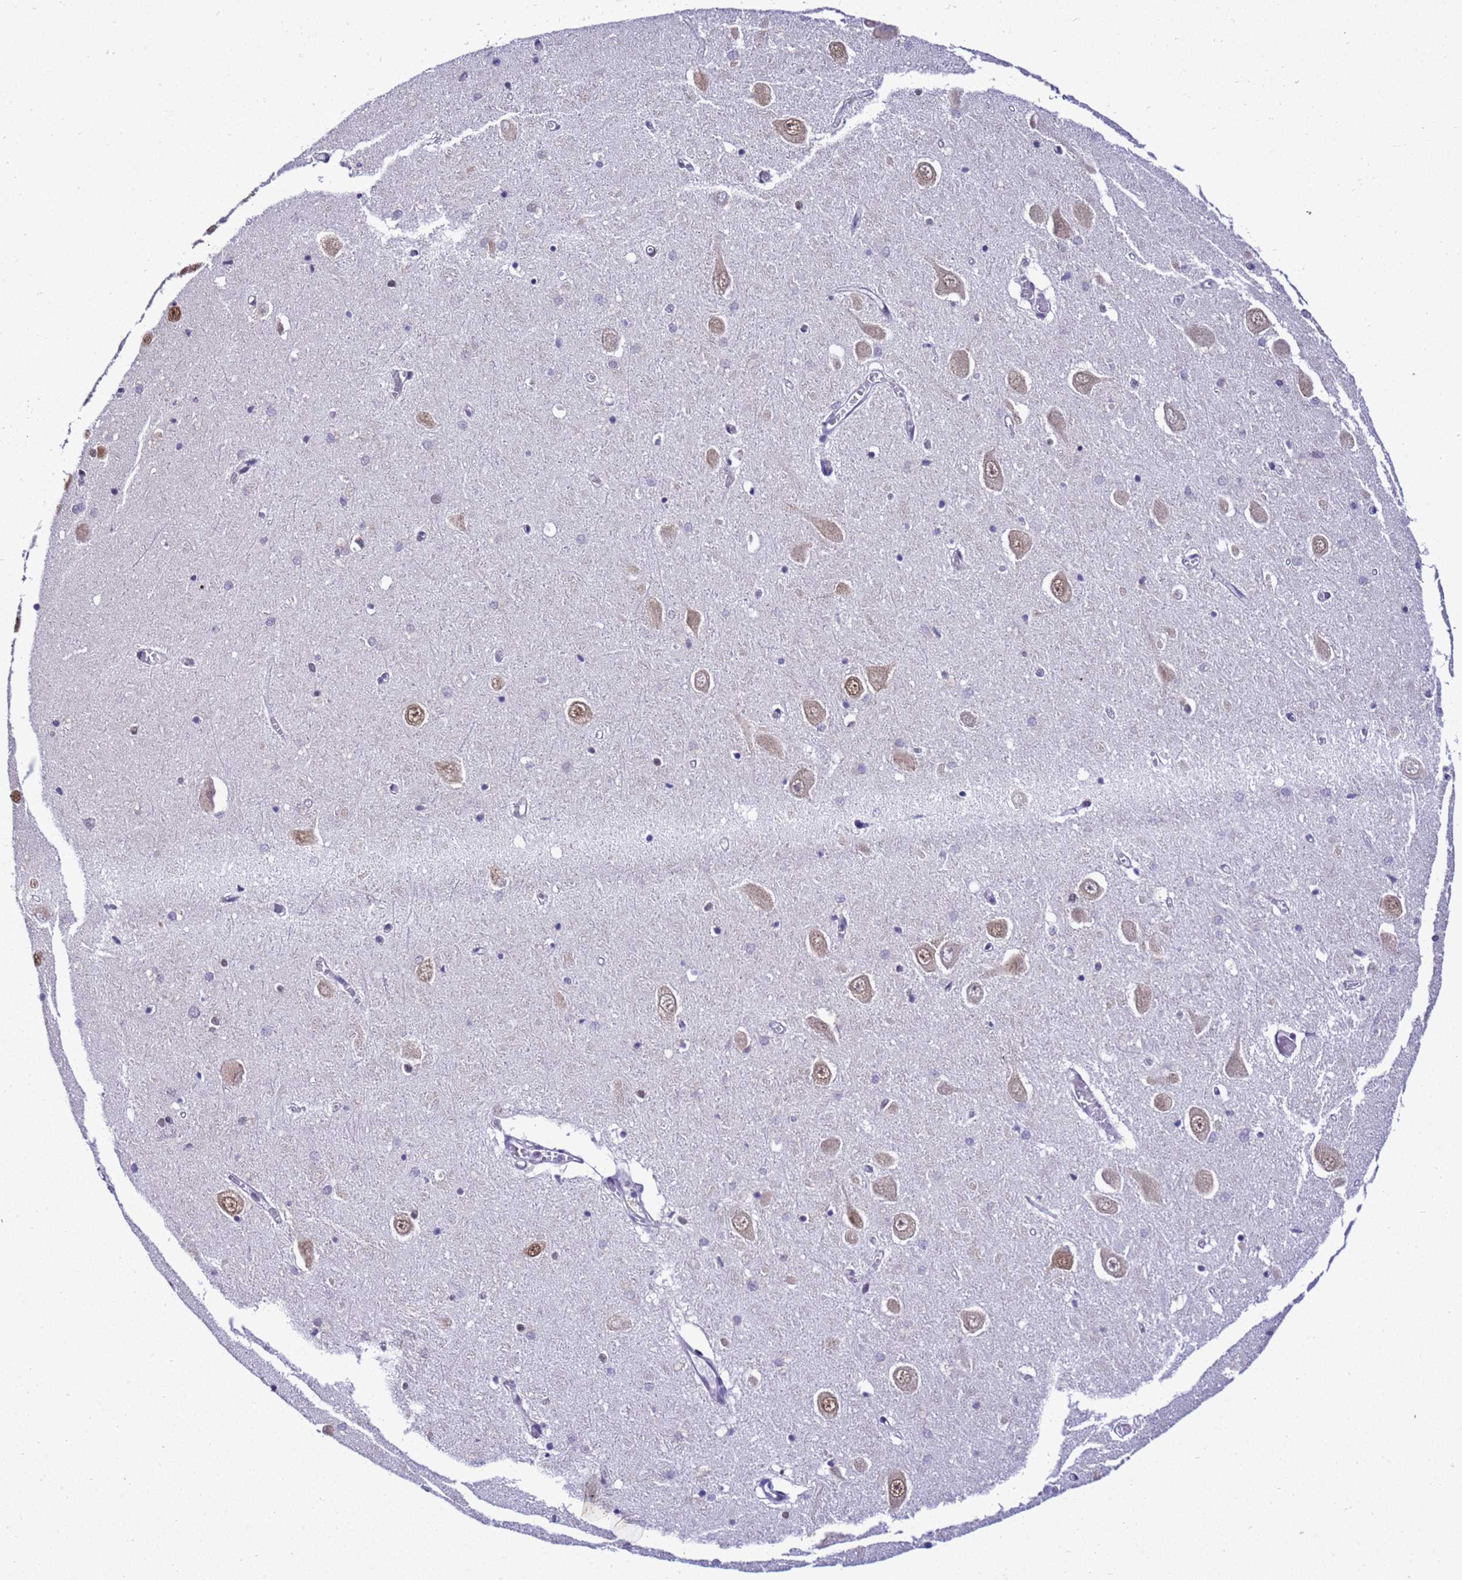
{"staining": {"intensity": "negative", "quantity": "none", "location": "none"}, "tissue": "hippocampus", "cell_type": "Glial cells", "image_type": "normal", "snomed": [{"axis": "morphology", "description": "Normal tissue, NOS"}, {"axis": "topography", "description": "Hippocampus"}], "caption": "An IHC photomicrograph of normal hippocampus is shown. There is no staining in glial cells of hippocampus. (IHC, brightfield microscopy, high magnification).", "gene": "SMN1", "patient": {"sex": "male", "age": 70}}